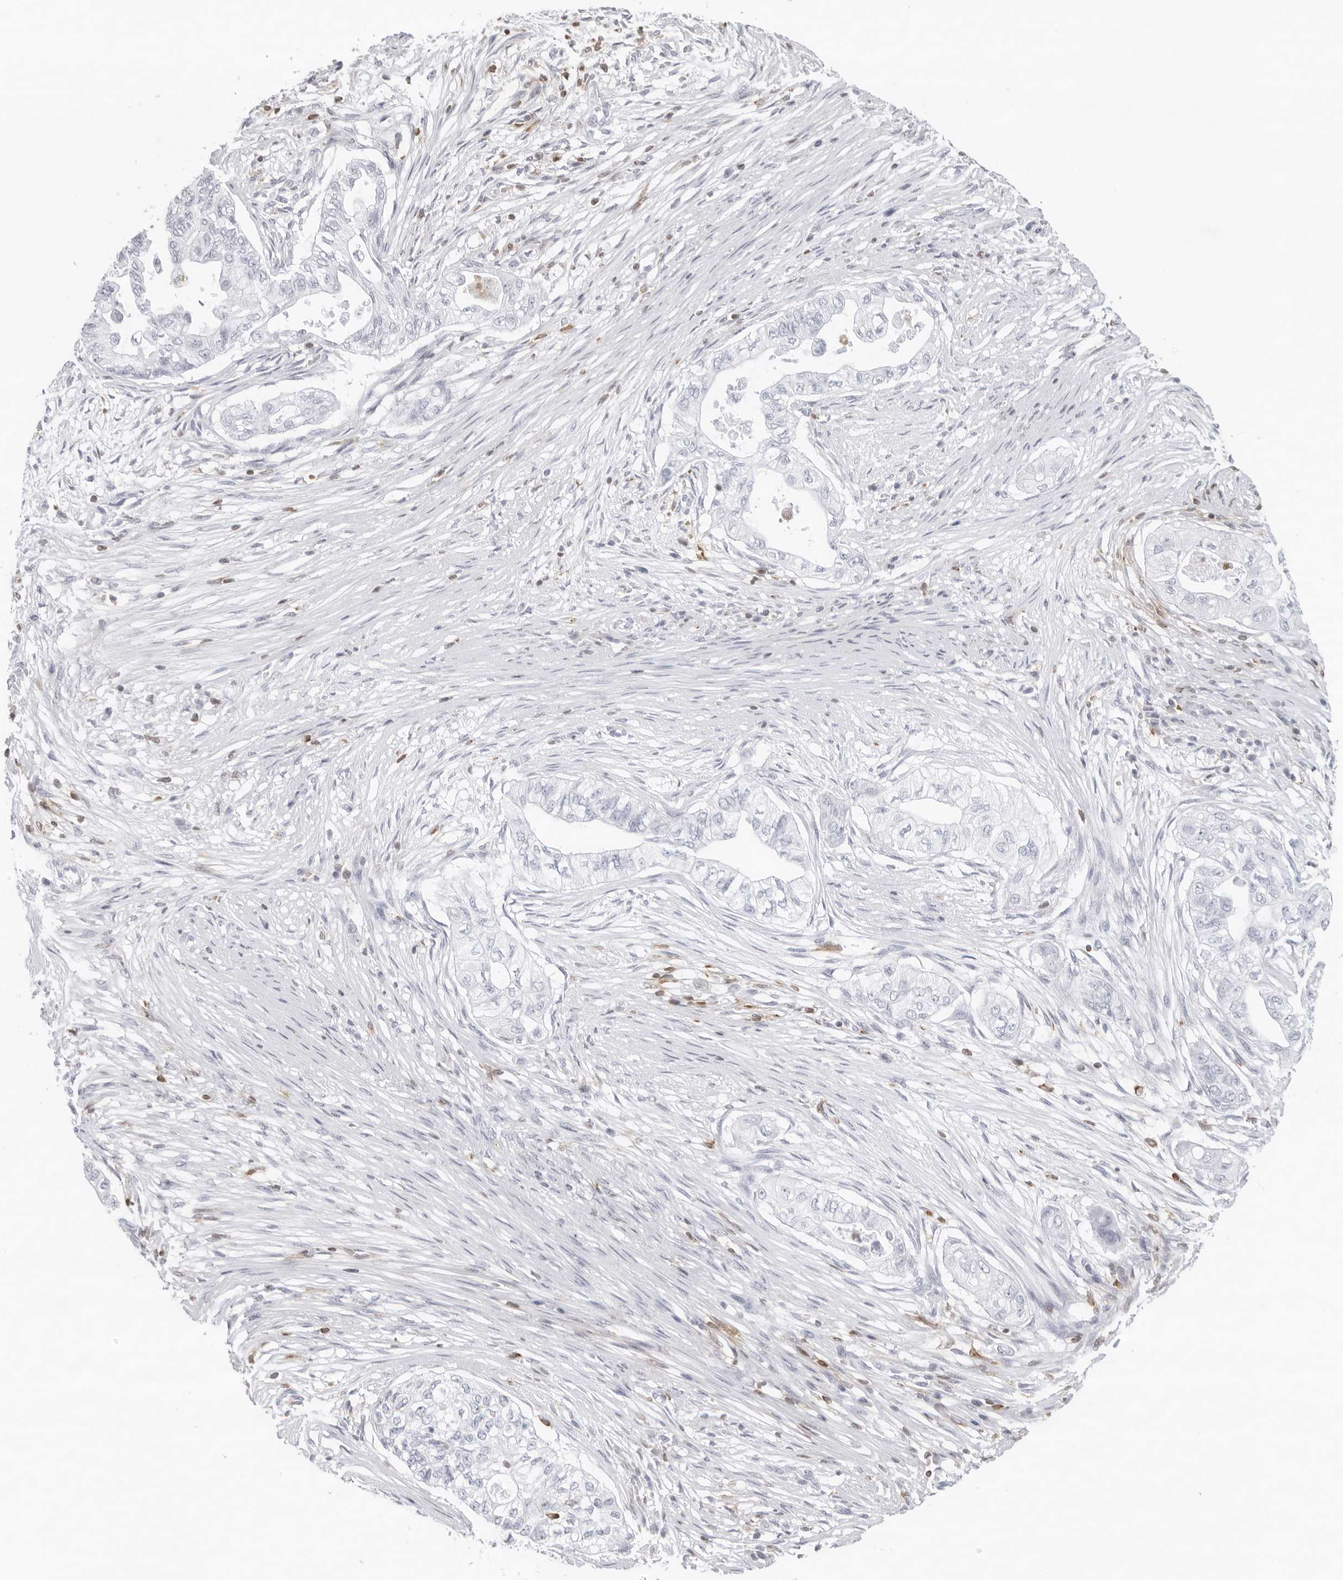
{"staining": {"intensity": "negative", "quantity": "none", "location": "none"}, "tissue": "pancreatic cancer", "cell_type": "Tumor cells", "image_type": "cancer", "snomed": [{"axis": "morphology", "description": "Adenocarcinoma, NOS"}, {"axis": "topography", "description": "Pancreas"}], "caption": "There is no significant expression in tumor cells of pancreatic cancer. Nuclei are stained in blue.", "gene": "FMNL1", "patient": {"sex": "male", "age": 72}}